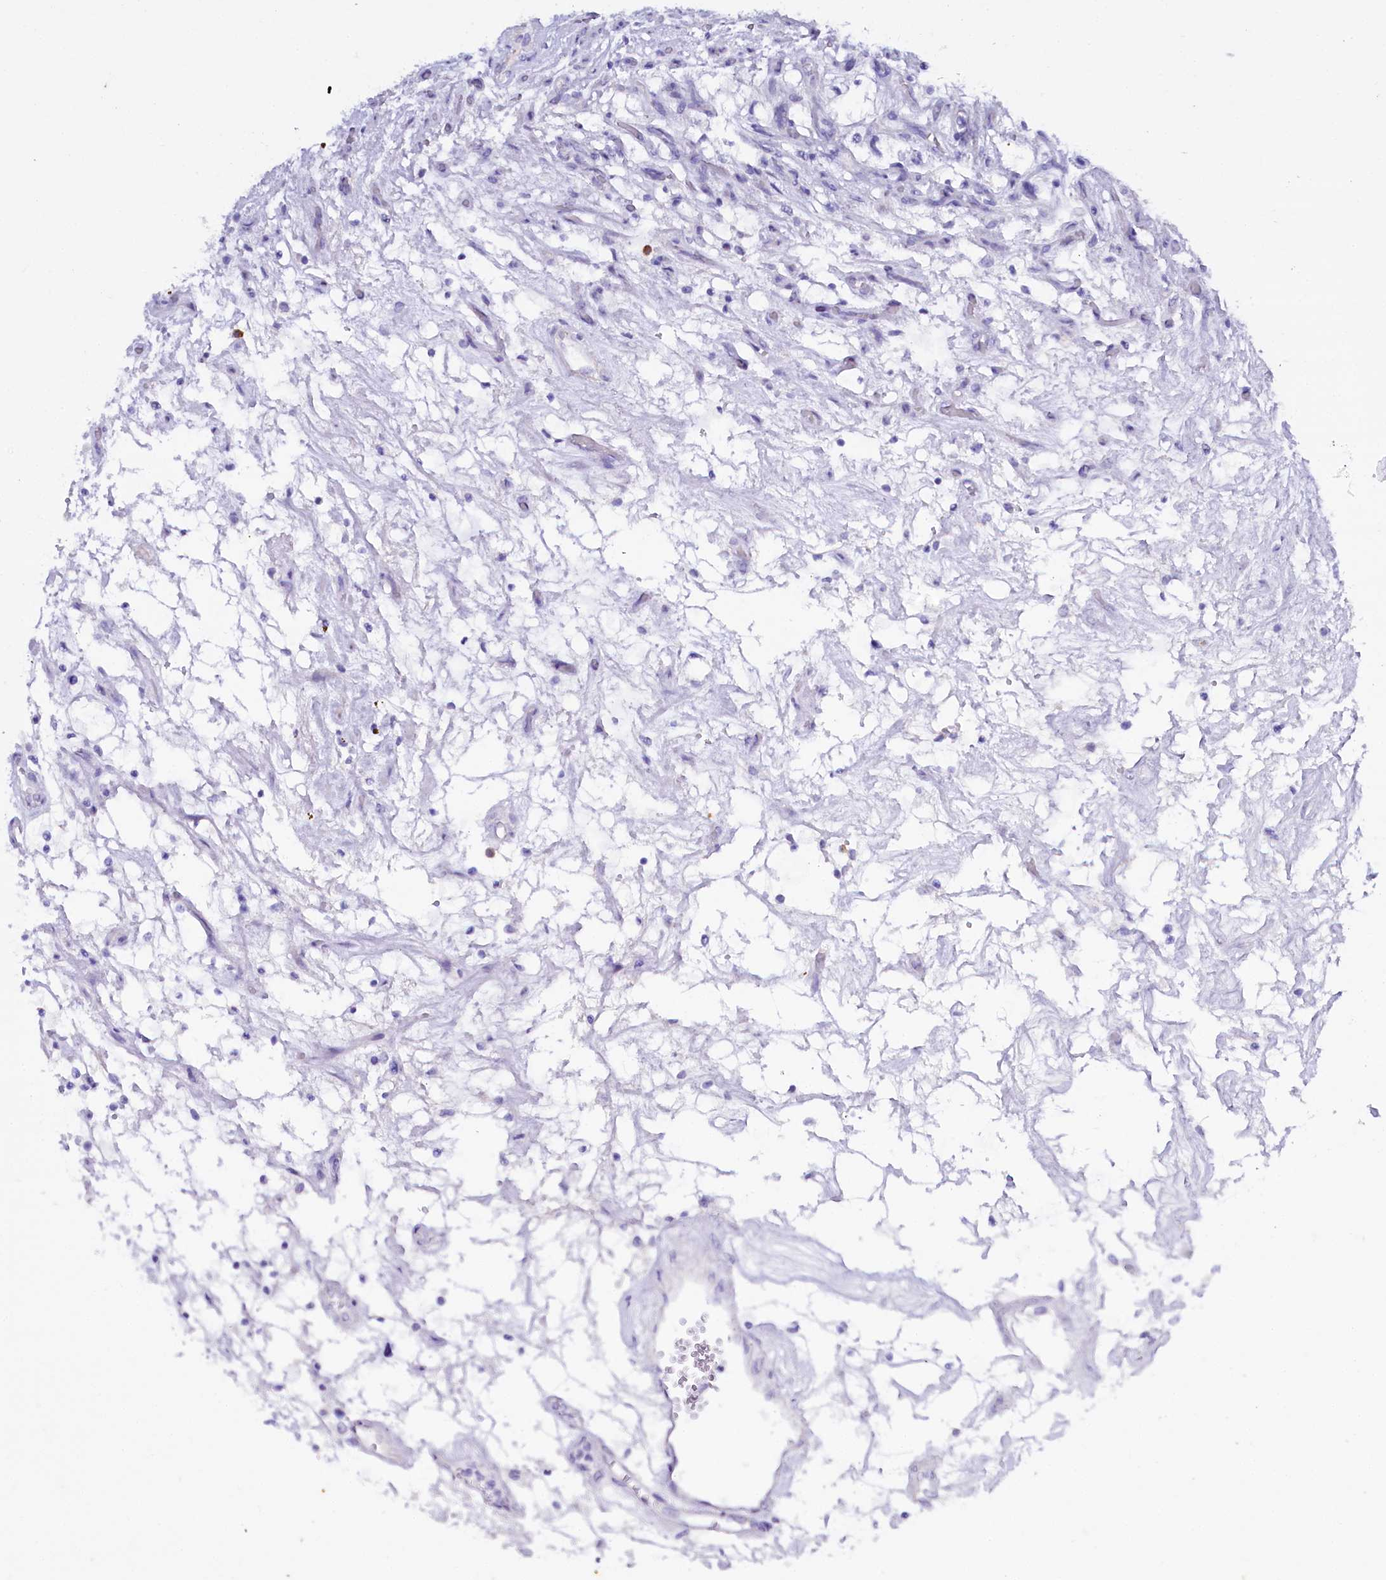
{"staining": {"intensity": "negative", "quantity": "none", "location": "none"}, "tissue": "renal cancer", "cell_type": "Tumor cells", "image_type": "cancer", "snomed": [{"axis": "morphology", "description": "Adenocarcinoma, NOS"}, {"axis": "topography", "description": "Kidney"}], "caption": "The image exhibits no staining of tumor cells in renal cancer (adenocarcinoma).", "gene": "FAAP20", "patient": {"sex": "female", "age": 69}}